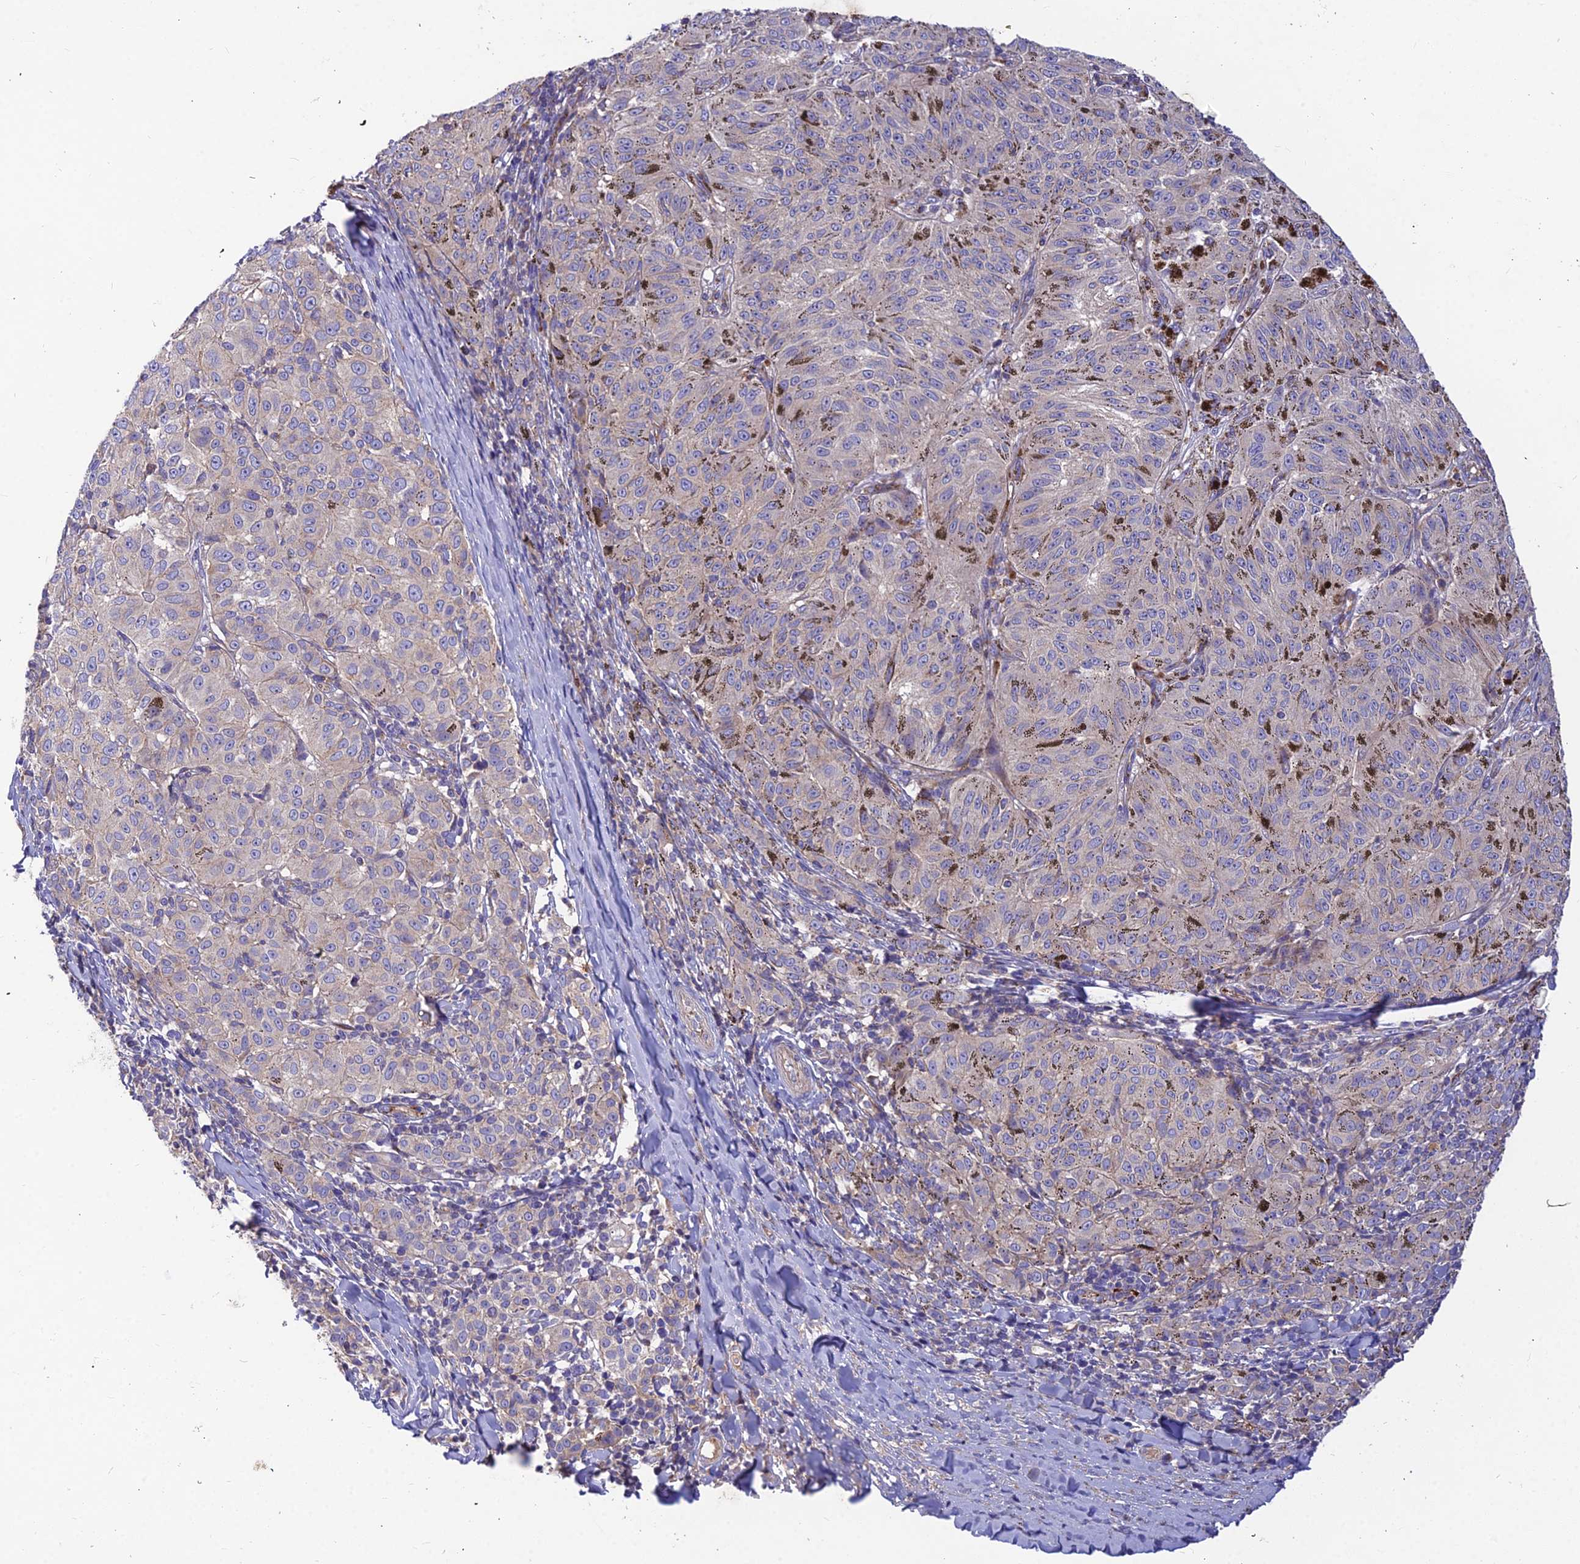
{"staining": {"intensity": "negative", "quantity": "none", "location": "none"}, "tissue": "melanoma", "cell_type": "Tumor cells", "image_type": "cancer", "snomed": [{"axis": "morphology", "description": "Malignant melanoma, NOS"}, {"axis": "topography", "description": "Skin"}], "caption": "A micrograph of human malignant melanoma is negative for staining in tumor cells.", "gene": "ASPHD1", "patient": {"sex": "female", "age": 72}}